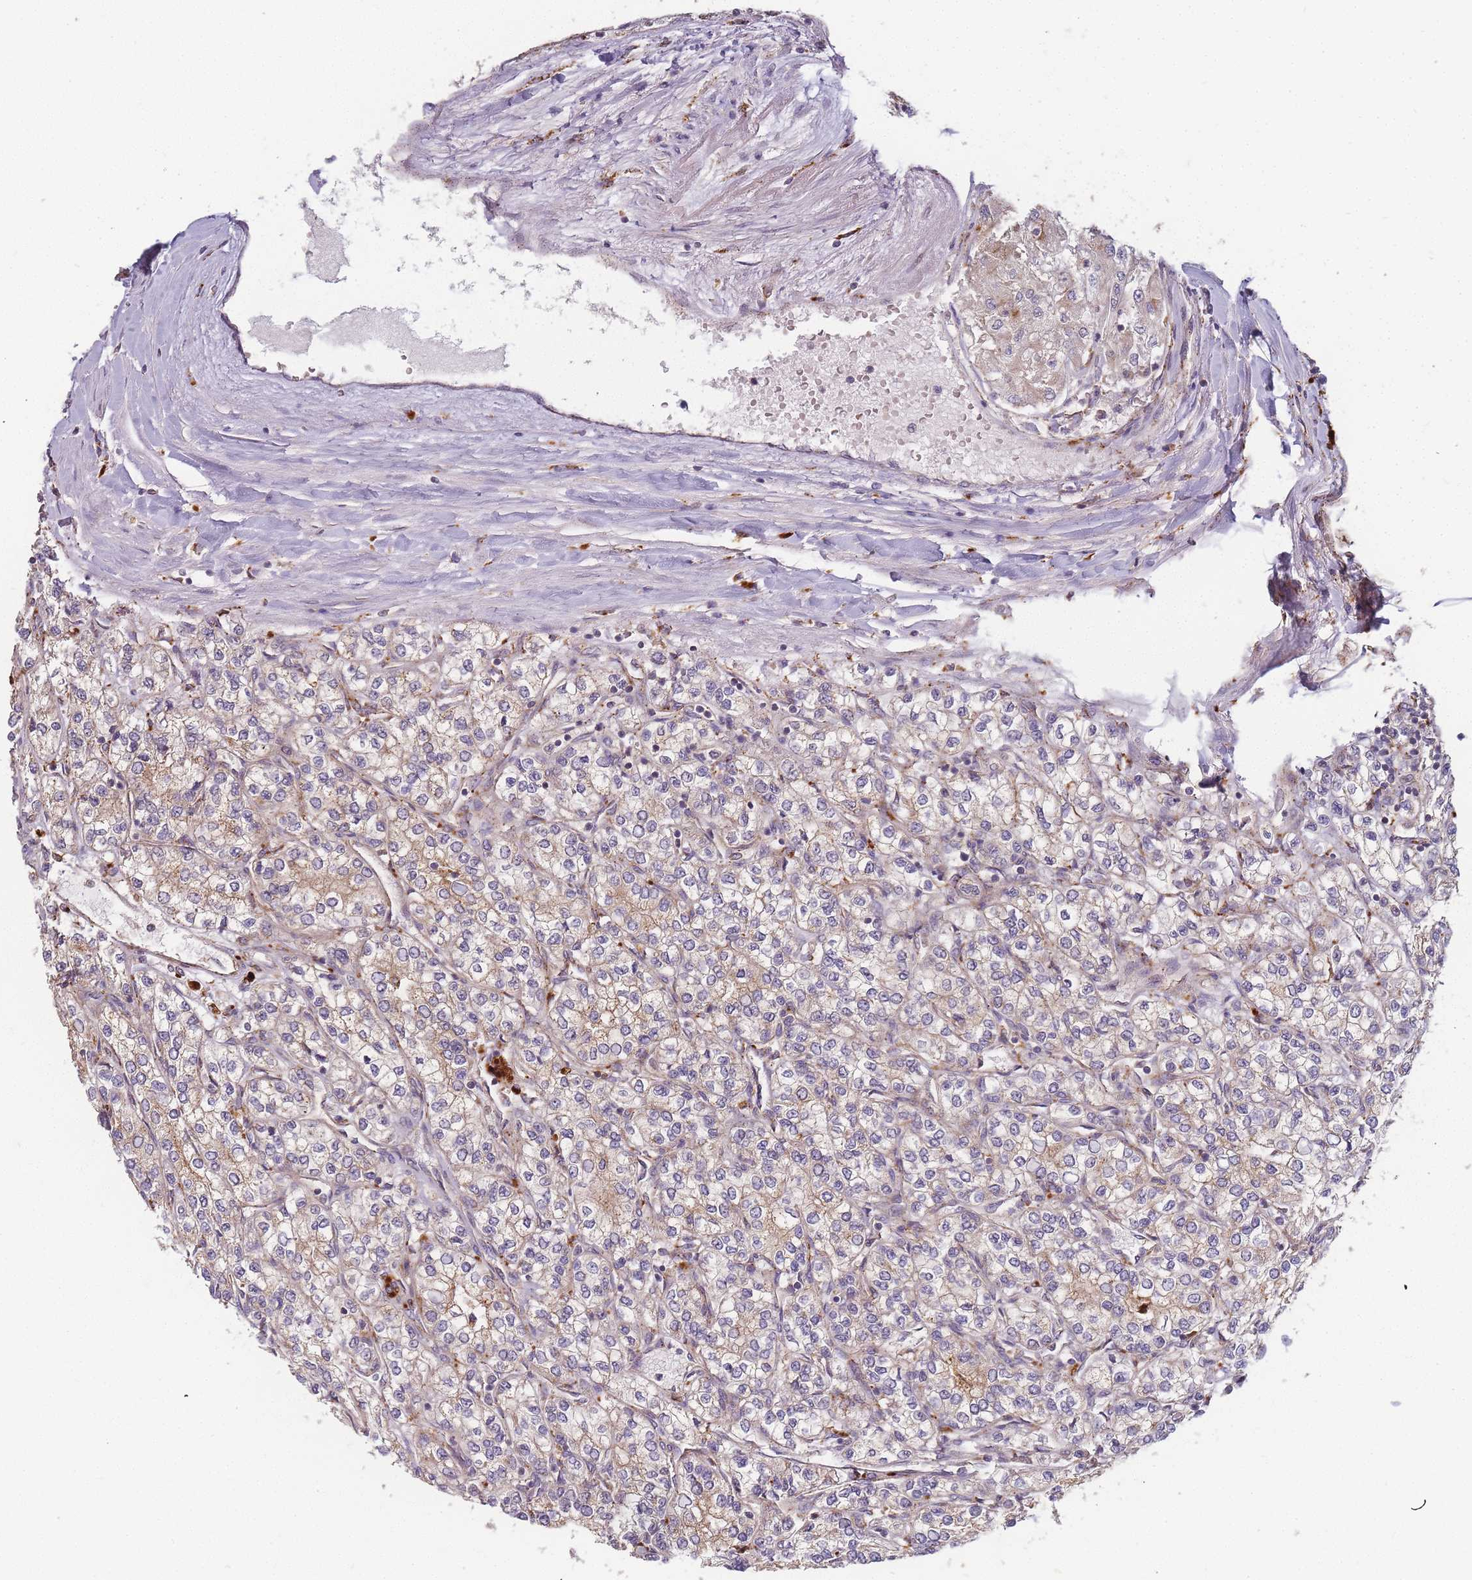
{"staining": {"intensity": "weak", "quantity": "<25%", "location": "cytoplasmic/membranous"}, "tissue": "renal cancer", "cell_type": "Tumor cells", "image_type": "cancer", "snomed": [{"axis": "morphology", "description": "Adenocarcinoma, NOS"}, {"axis": "topography", "description": "Kidney"}], "caption": "Human renal adenocarcinoma stained for a protein using immunohistochemistry (IHC) displays no positivity in tumor cells.", "gene": "ATG5", "patient": {"sex": "male", "age": 80}}